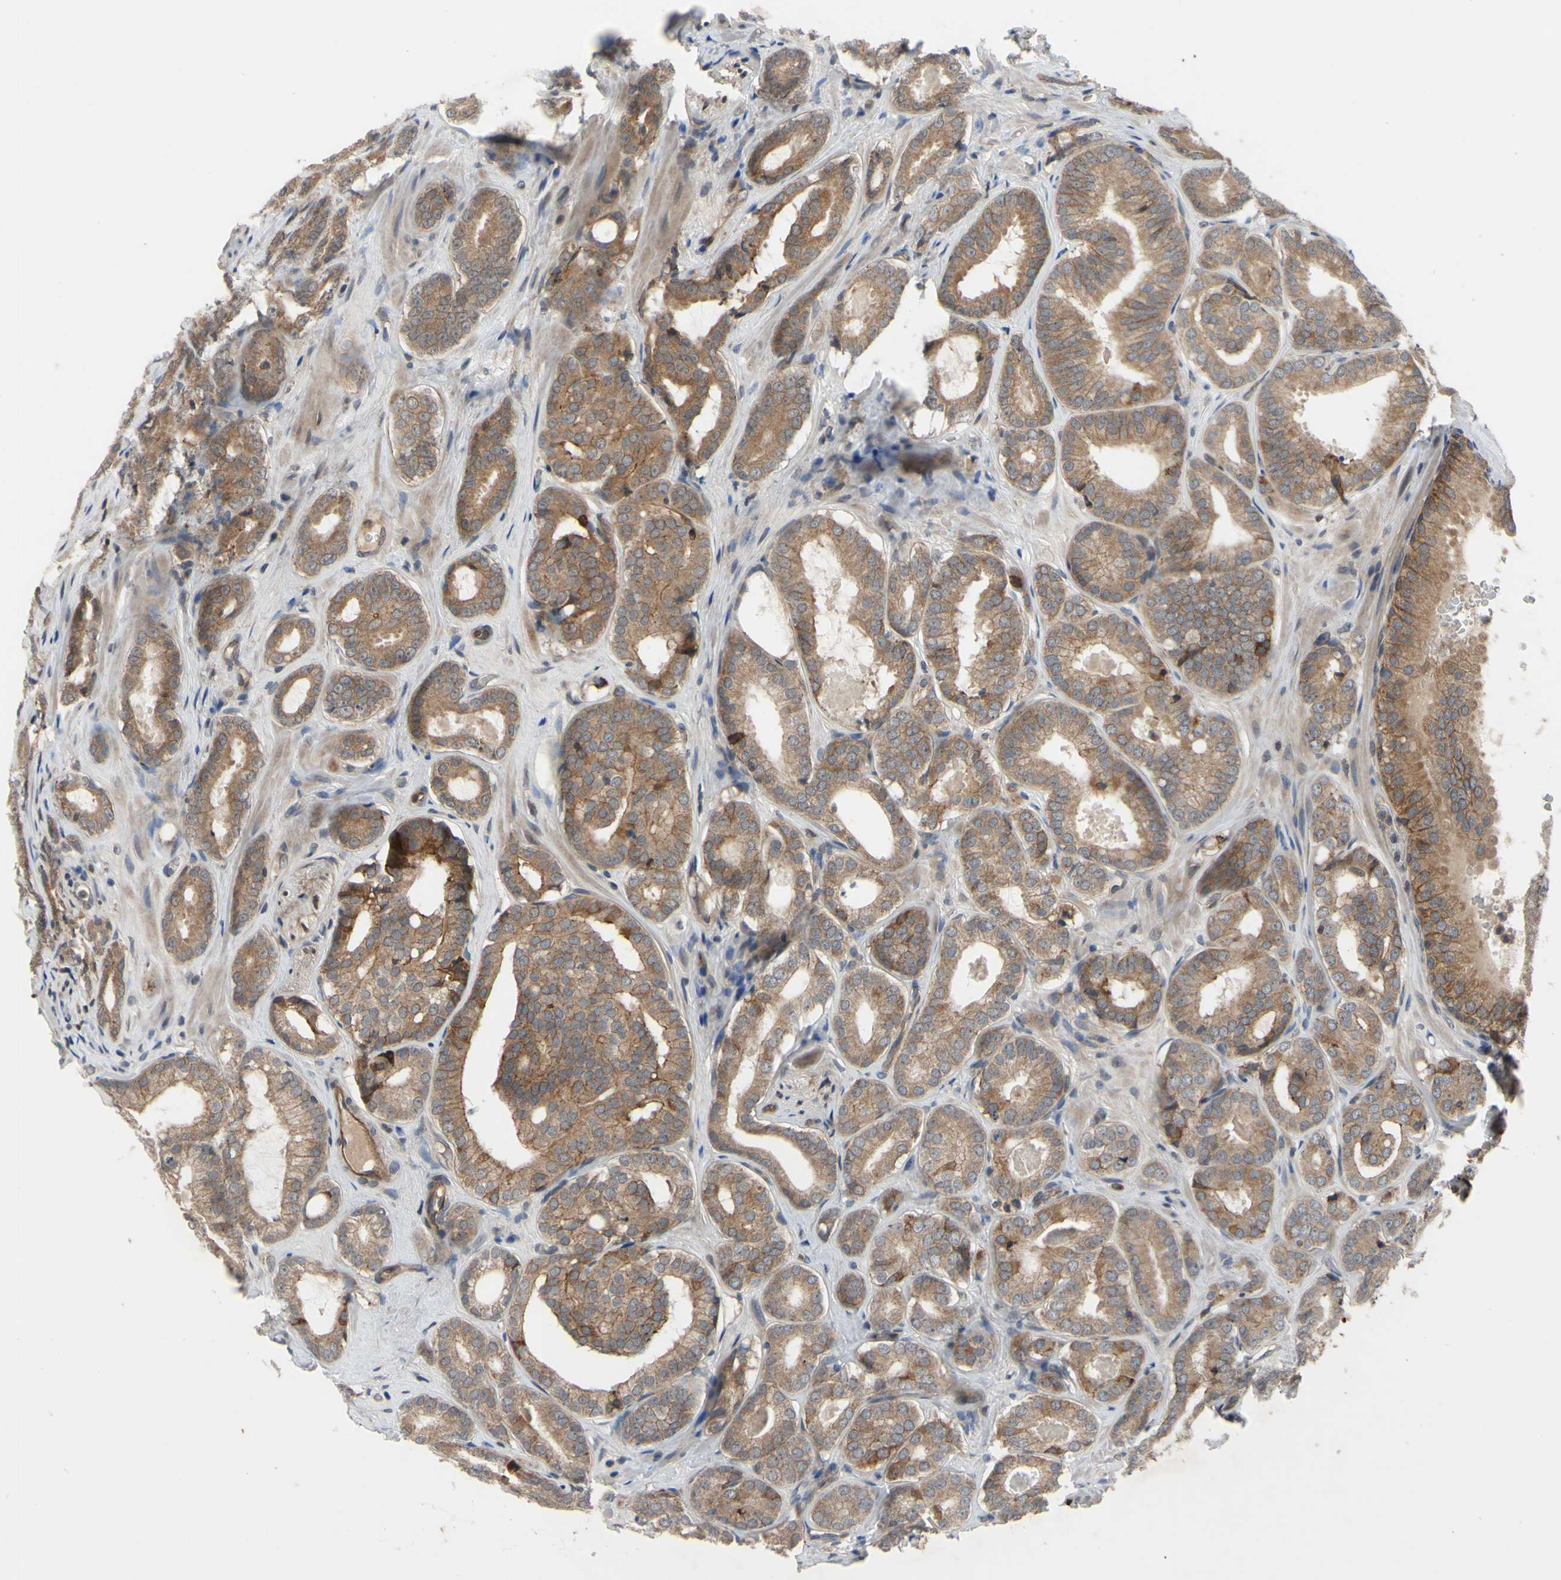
{"staining": {"intensity": "moderate", "quantity": ">75%", "location": "cytoplasmic/membranous"}, "tissue": "prostate cancer", "cell_type": "Tumor cells", "image_type": "cancer", "snomed": [{"axis": "morphology", "description": "Adenocarcinoma, High grade"}, {"axis": "topography", "description": "Prostate"}], "caption": "Tumor cells reveal medium levels of moderate cytoplasmic/membranous positivity in about >75% of cells in human adenocarcinoma (high-grade) (prostate). The staining was performed using DAB to visualize the protein expression in brown, while the nuclei were stained in blue with hematoxylin (Magnification: 20x).", "gene": "XIAP", "patient": {"sex": "male", "age": 64}}